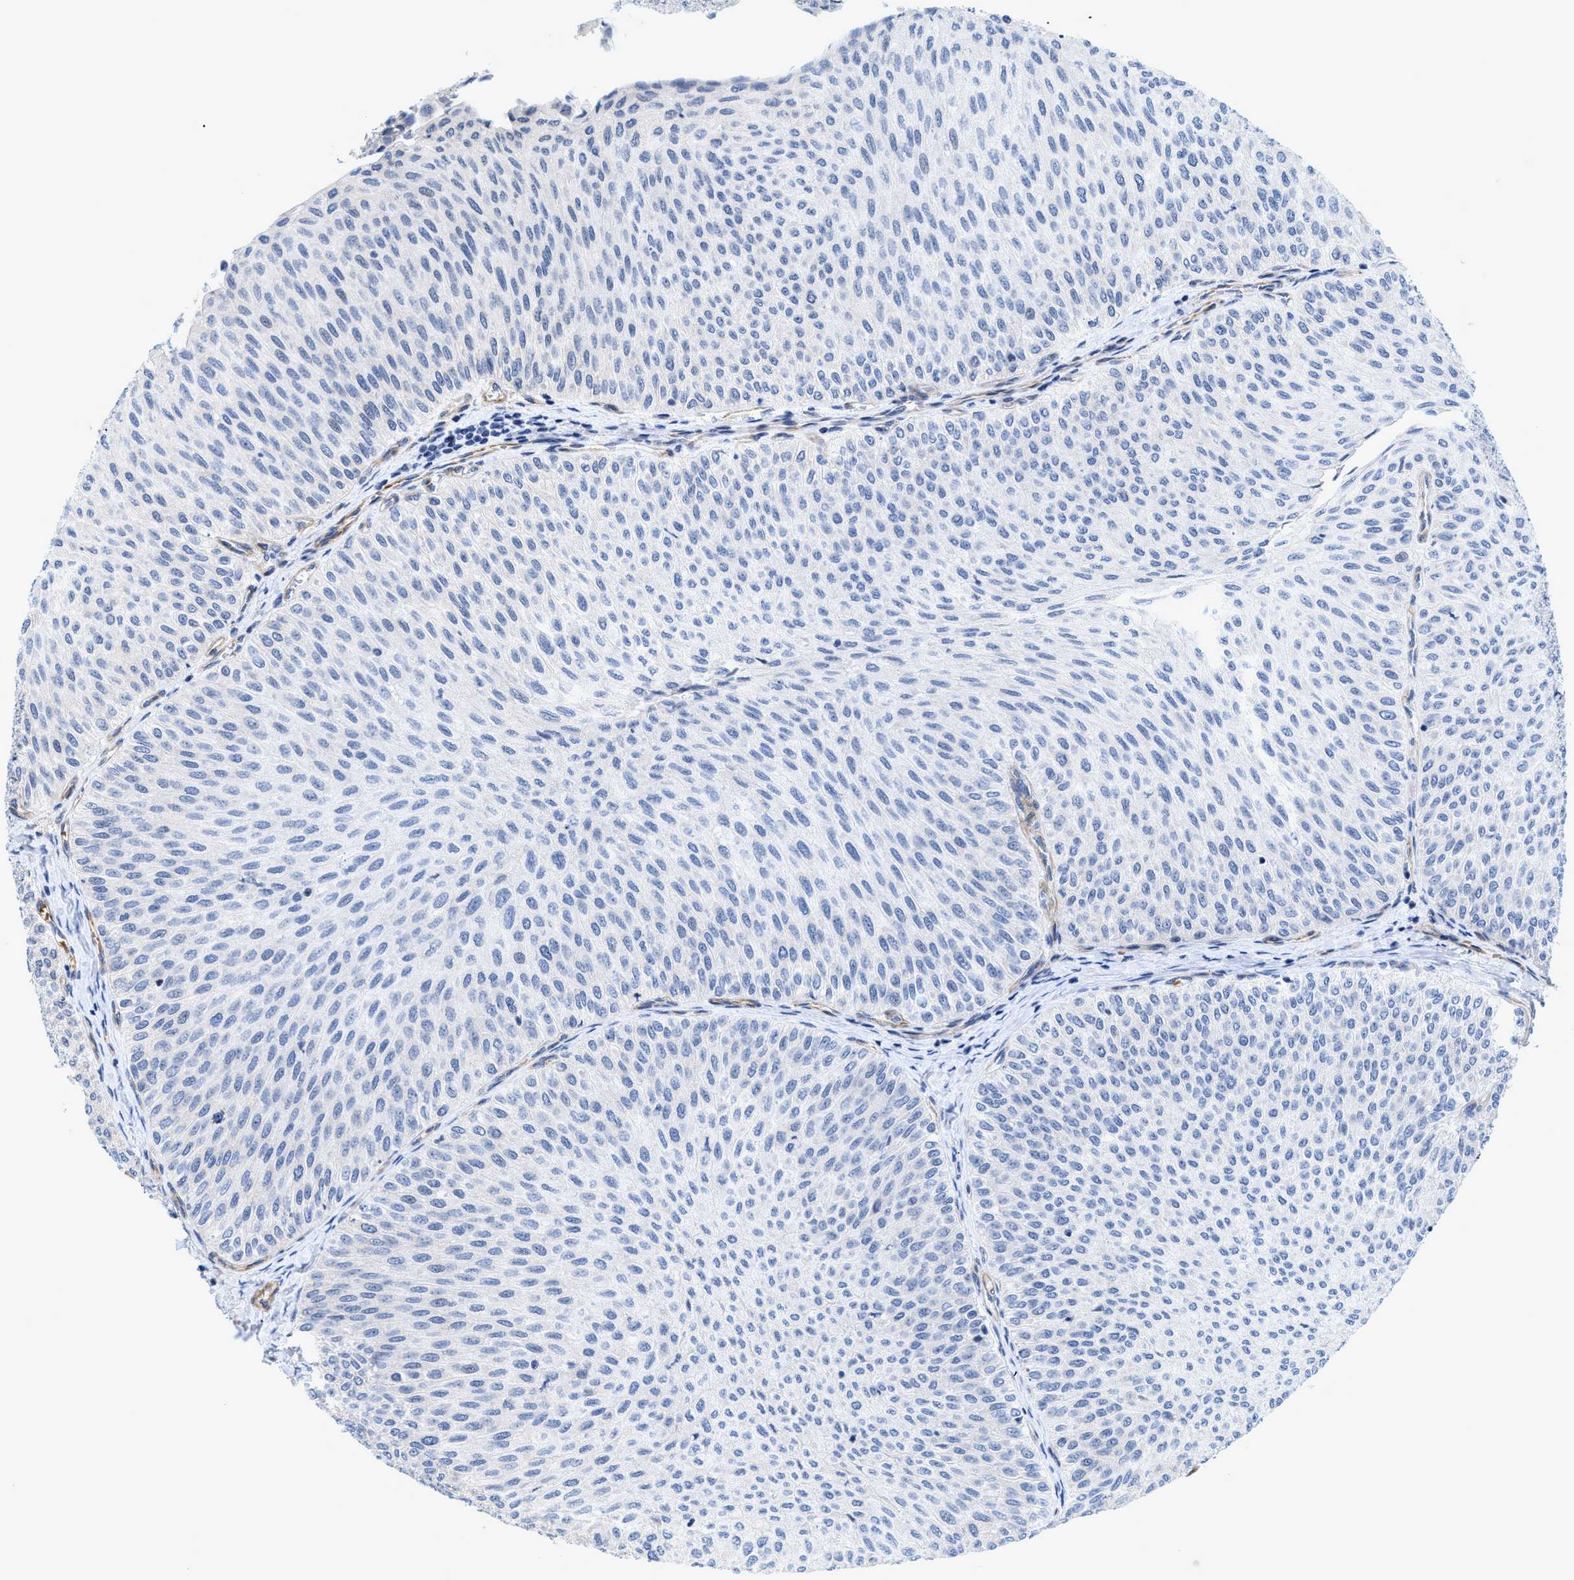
{"staining": {"intensity": "negative", "quantity": "none", "location": "none"}, "tissue": "urothelial cancer", "cell_type": "Tumor cells", "image_type": "cancer", "snomed": [{"axis": "morphology", "description": "Urothelial carcinoma, Low grade"}, {"axis": "topography", "description": "Urinary bladder"}], "caption": "This histopathology image is of low-grade urothelial carcinoma stained with IHC to label a protein in brown with the nuclei are counter-stained blue. There is no staining in tumor cells. (DAB (3,3'-diaminobenzidine) immunohistochemistry with hematoxylin counter stain).", "gene": "GPRASP2", "patient": {"sex": "male", "age": 78}}